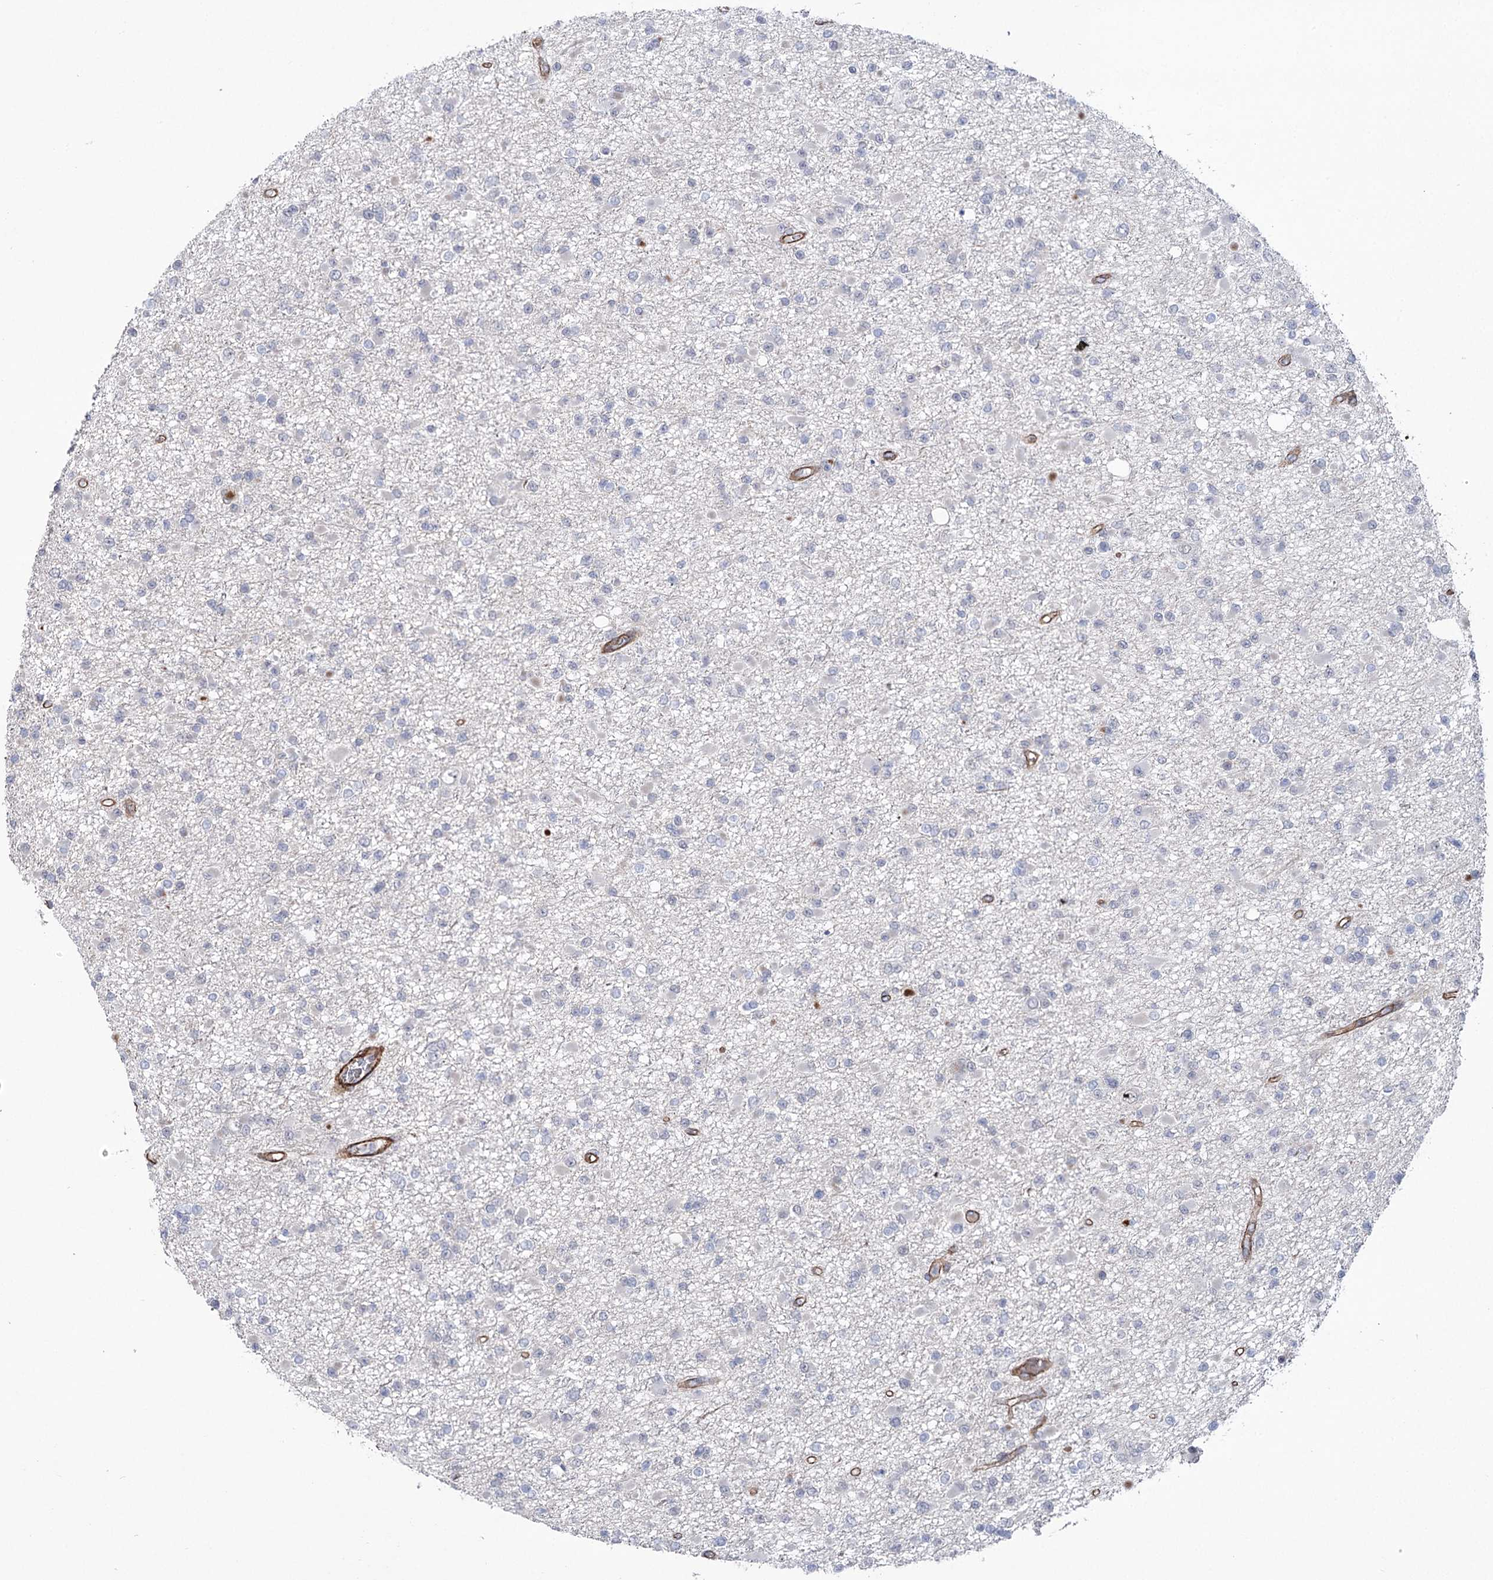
{"staining": {"intensity": "negative", "quantity": "none", "location": "none"}, "tissue": "glioma", "cell_type": "Tumor cells", "image_type": "cancer", "snomed": [{"axis": "morphology", "description": "Glioma, malignant, Low grade"}, {"axis": "topography", "description": "Brain"}], "caption": "Malignant glioma (low-grade) stained for a protein using immunohistochemistry demonstrates no staining tumor cells.", "gene": "ARHGAP20", "patient": {"sex": "female", "age": 22}}